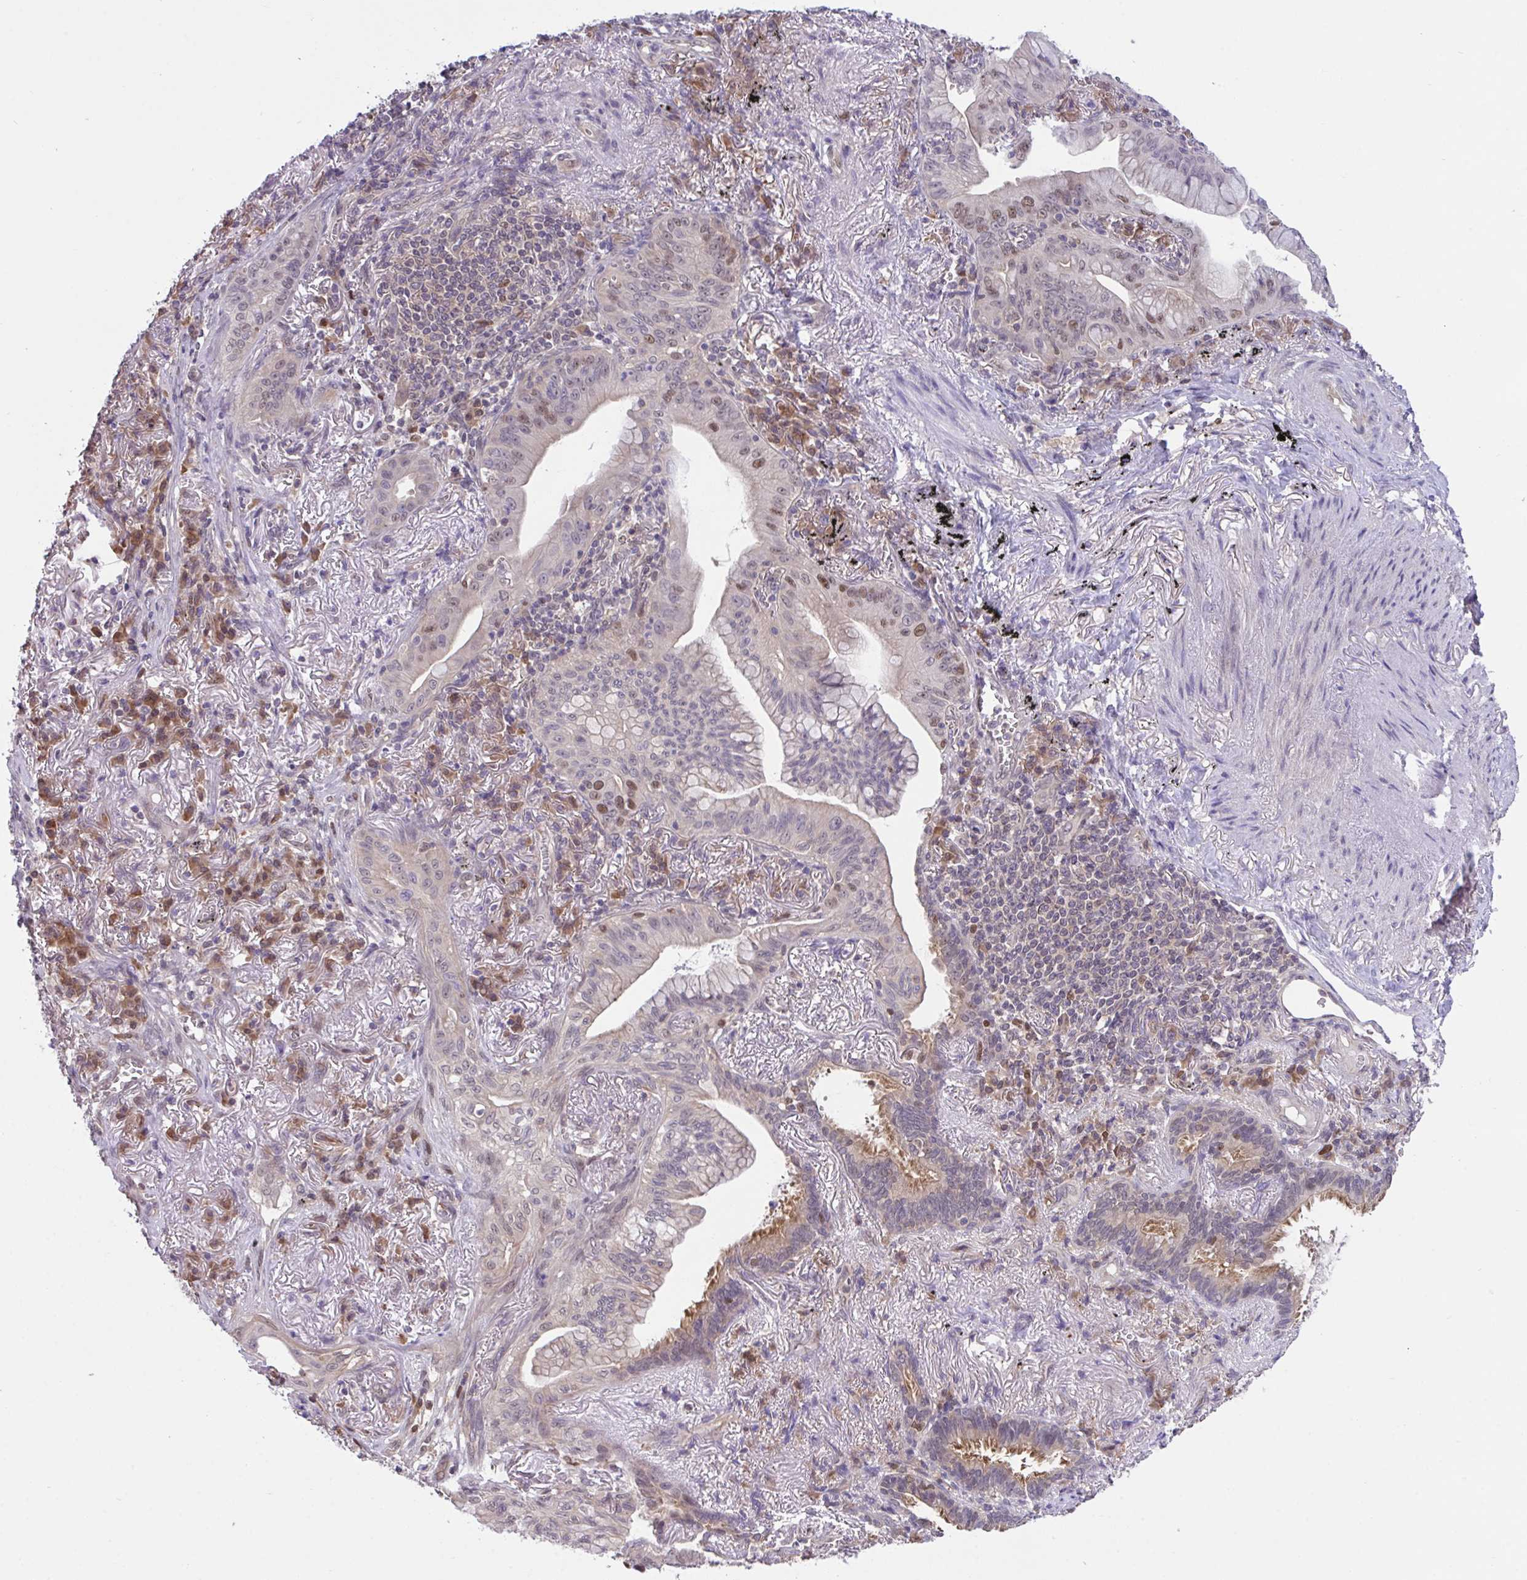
{"staining": {"intensity": "moderate", "quantity": "<25%", "location": "nuclear"}, "tissue": "lung cancer", "cell_type": "Tumor cells", "image_type": "cancer", "snomed": [{"axis": "morphology", "description": "Adenocarcinoma, NOS"}, {"axis": "topography", "description": "Lung"}], "caption": "An immunohistochemistry (IHC) micrograph of tumor tissue is shown. Protein staining in brown labels moderate nuclear positivity in lung adenocarcinoma within tumor cells. (IHC, brightfield microscopy, high magnification).", "gene": "ZNF444", "patient": {"sex": "male", "age": 77}}